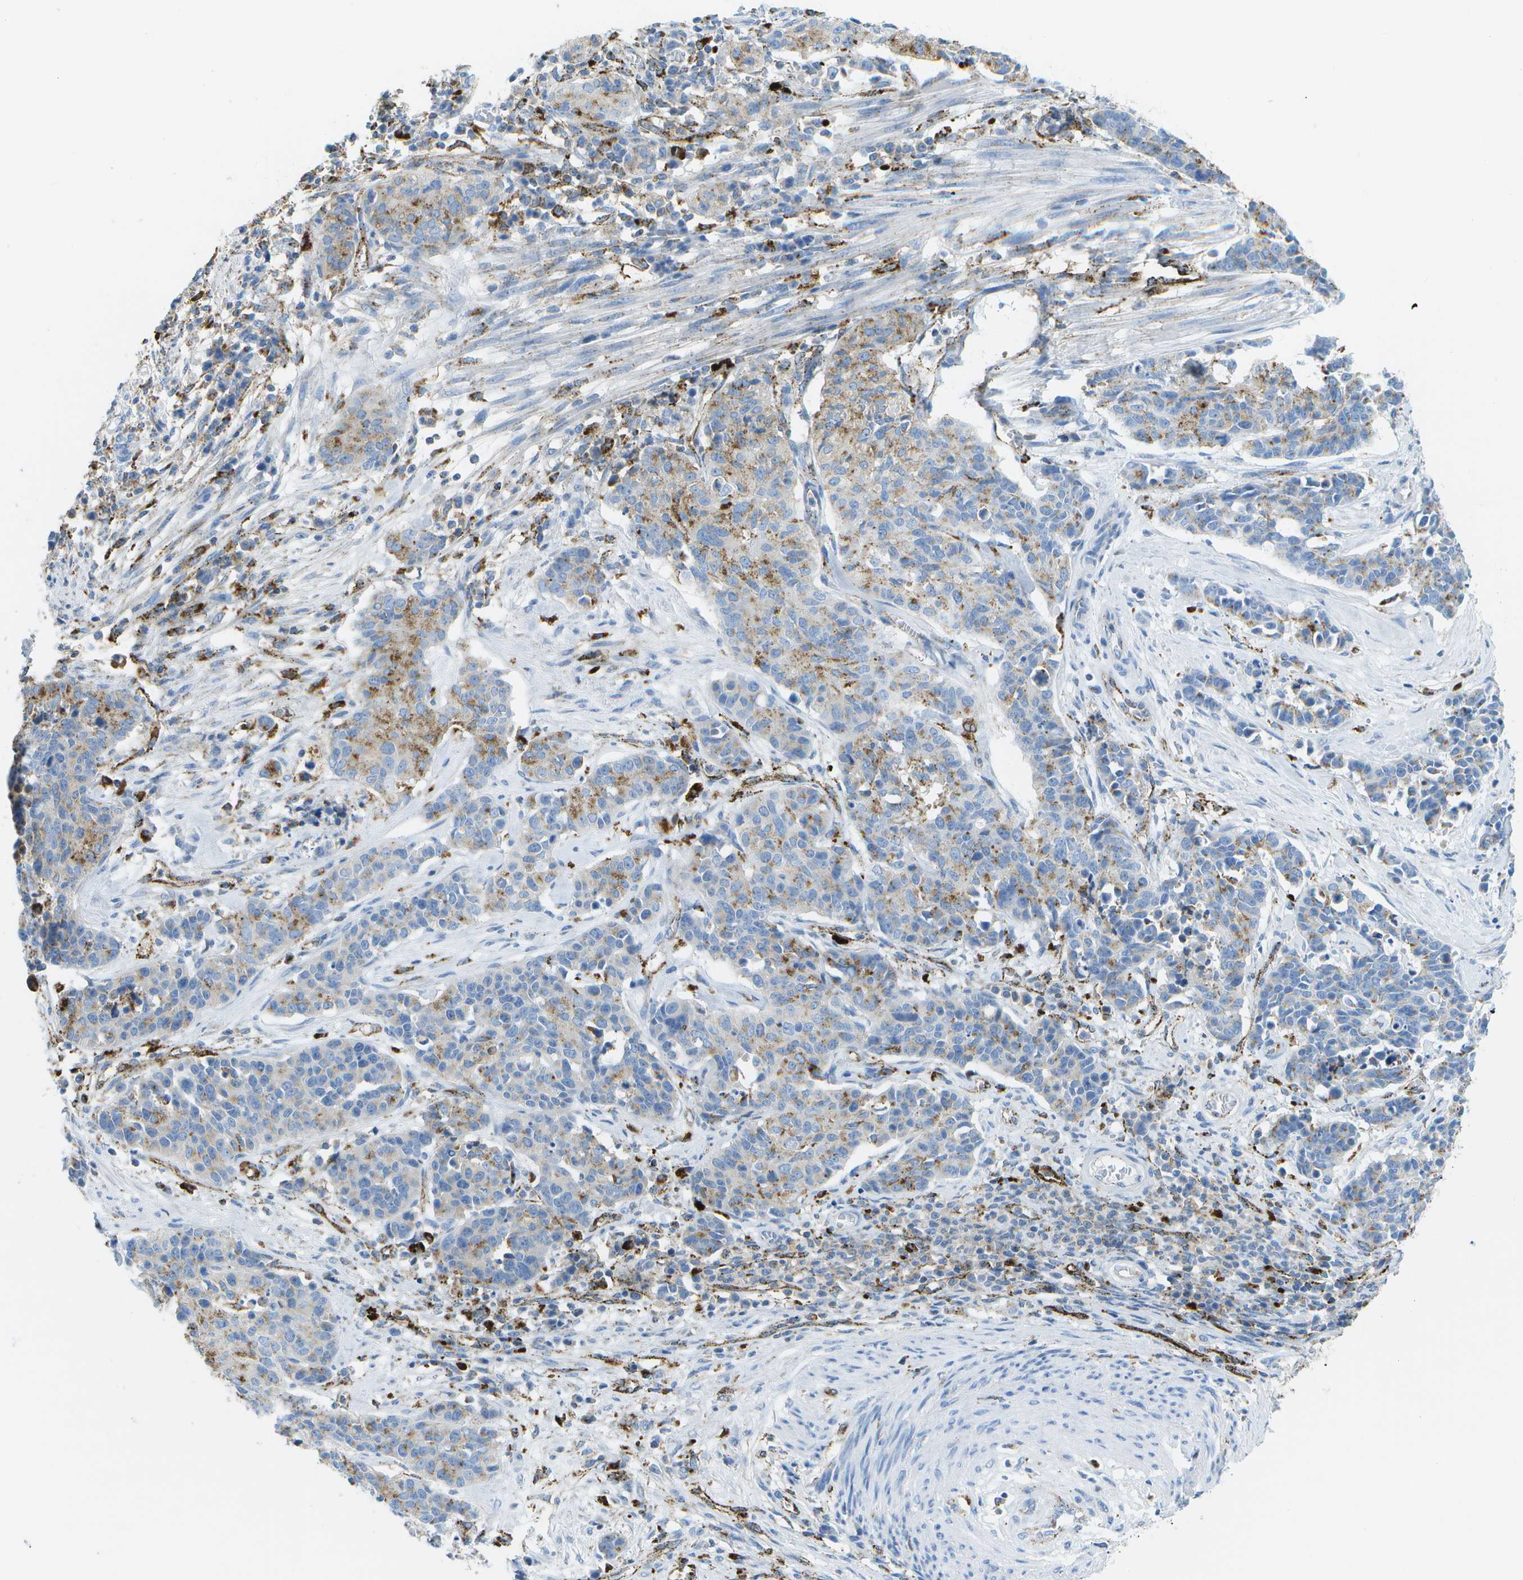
{"staining": {"intensity": "moderate", "quantity": "25%-75%", "location": "cytoplasmic/membranous"}, "tissue": "cervical cancer", "cell_type": "Tumor cells", "image_type": "cancer", "snomed": [{"axis": "morphology", "description": "Squamous cell carcinoma, NOS"}, {"axis": "topography", "description": "Cervix"}], "caption": "Cervical cancer was stained to show a protein in brown. There is medium levels of moderate cytoplasmic/membranous expression in approximately 25%-75% of tumor cells. (DAB IHC with brightfield microscopy, high magnification).", "gene": "PRCP", "patient": {"sex": "female", "age": 35}}